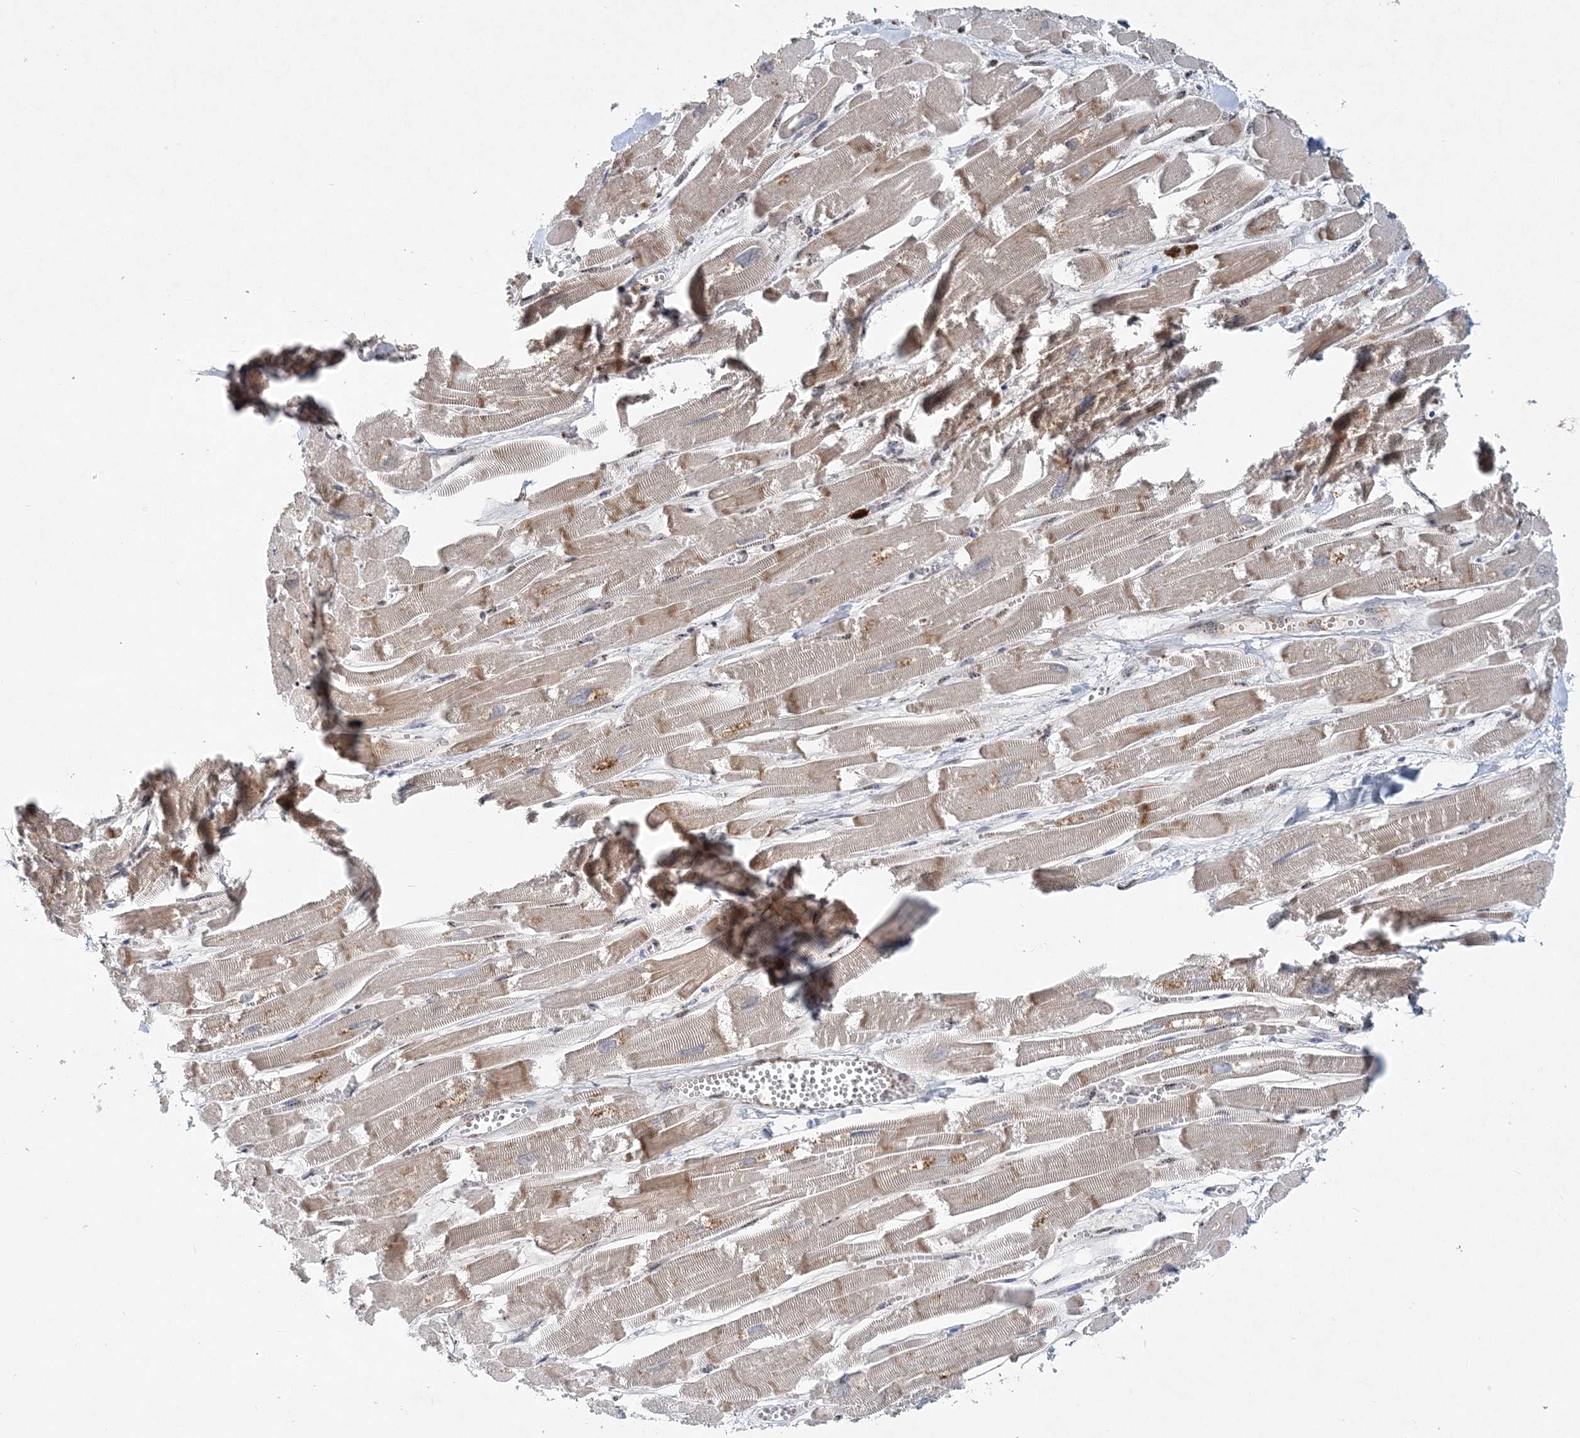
{"staining": {"intensity": "weak", "quantity": ">75%", "location": "cytoplasmic/membranous"}, "tissue": "heart muscle", "cell_type": "Cardiomyocytes", "image_type": "normal", "snomed": [{"axis": "morphology", "description": "Normal tissue, NOS"}, {"axis": "topography", "description": "Heart"}], "caption": "Heart muscle stained with a brown dye reveals weak cytoplasmic/membranous positive positivity in approximately >75% of cardiomyocytes.", "gene": "GIN1", "patient": {"sex": "male", "age": 54}}